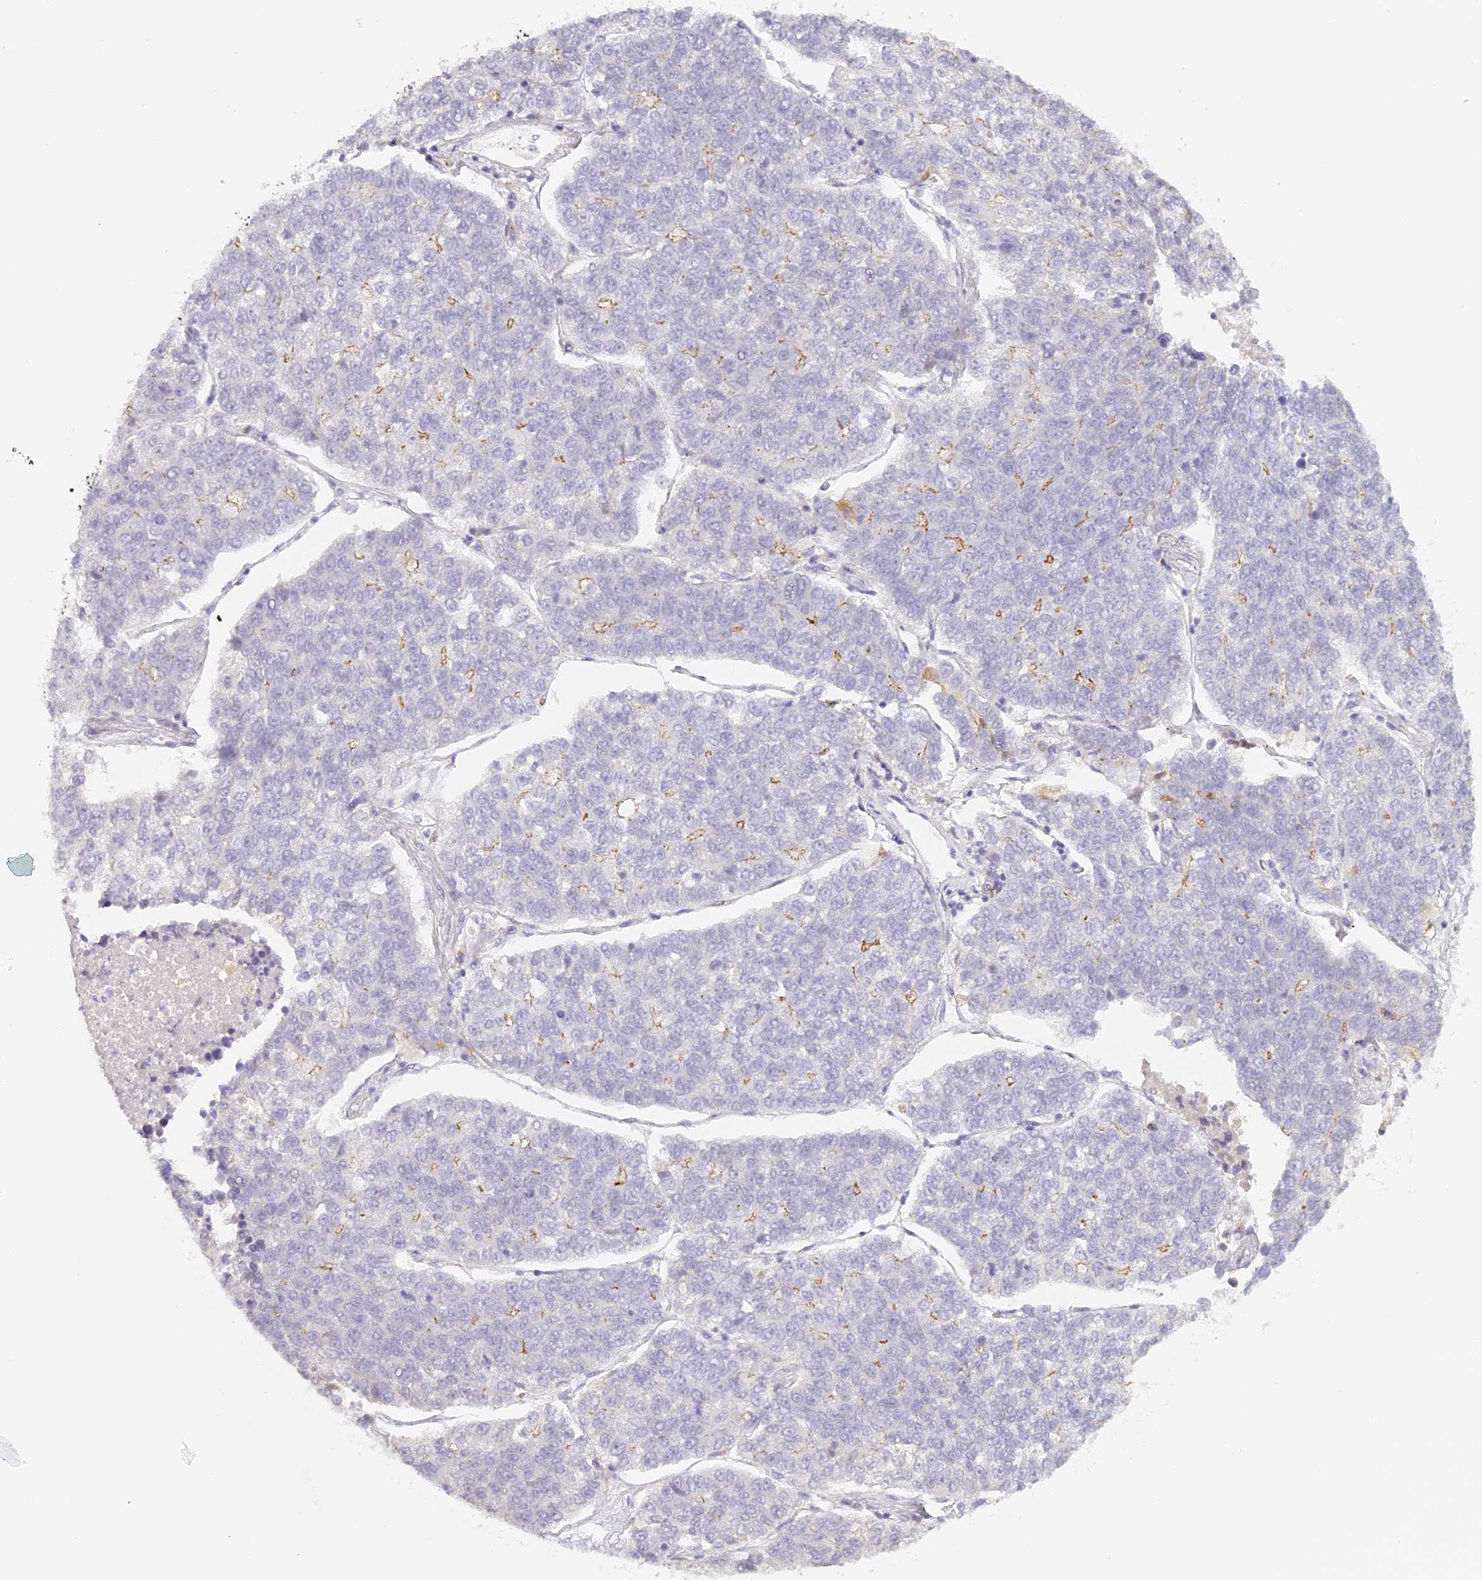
{"staining": {"intensity": "weak", "quantity": "<25%", "location": "cytoplasmic/membranous"}, "tissue": "lung cancer", "cell_type": "Tumor cells", "image_type": "cancer", "snomed": [{"axis": "morphology", "description": "Adenocarcinoma, NOS"}, {"axis": "topography", "description": "Lung"}], "caption": "This is a micrograph of immunohistochemistry (IHC) staining of adenocarcinoma (lung), which shows no expression in tumor cells. (Immunohistochemistry (ihc), brightfield microscopy, high magnification).", "gene": "ELL3", "patient": {"sex": "male", "age": 49}}